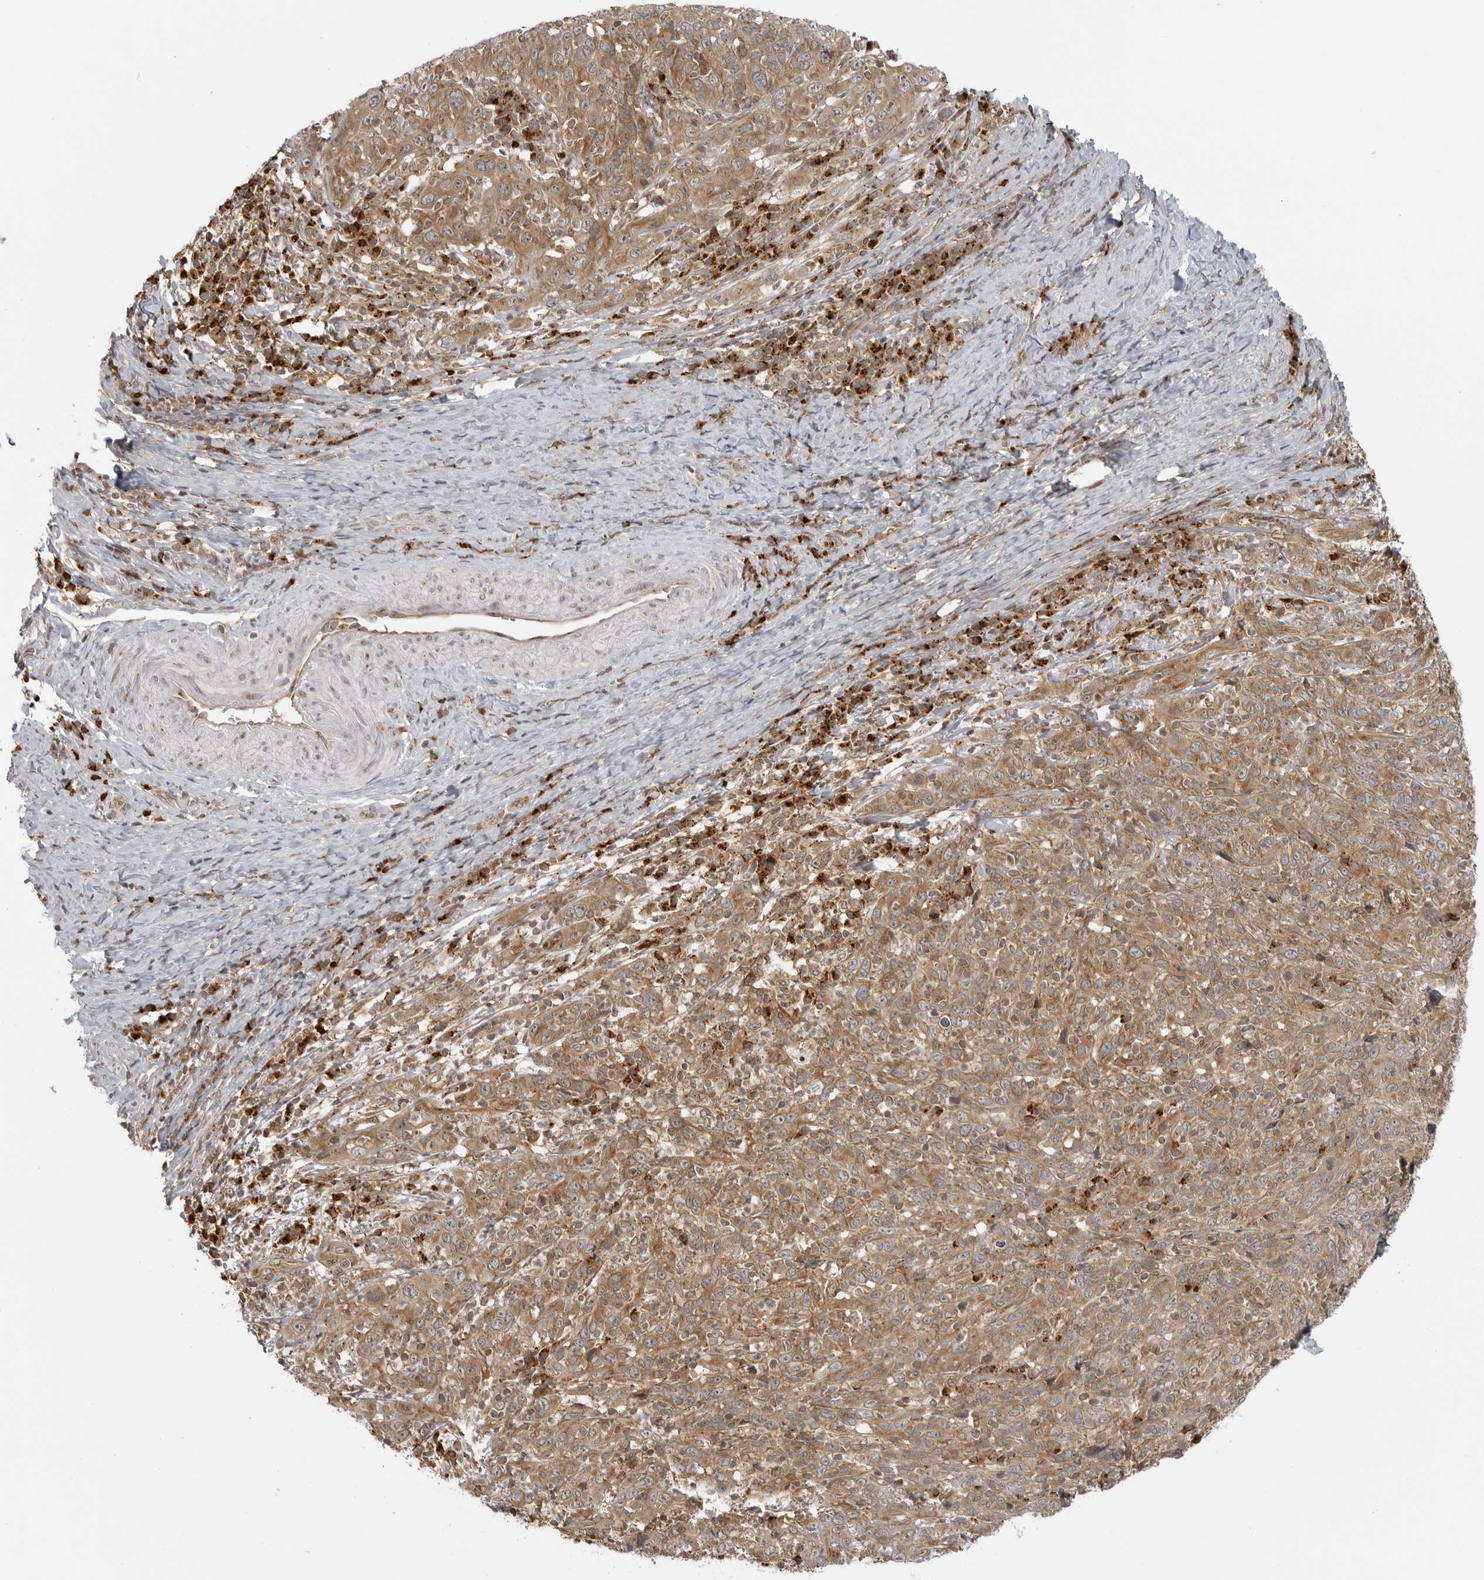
{"staining": {"intensity": "moderate", "quantity": ">75%", "location": "cytoplasmic/membranous"}, "tissue": "cervical cancer", "cell_type": "Tumor cells", "image_type": "cancer", "snomed": [{"axis": "morphology", "description": "Squamous cell carcinoma, NOS"}, {"axis": "topography", "description": "Cervix"}], "caption": "This micrograph reveals immunohistochemistry (IHC) staining of cervical cancer (squamous cell carcinoma), with medium moderate cytoplasmic/membranous expression in approximately >75% of tumor cells.", "gene": "COPA", "patient": {"sex": "female", "age": 46}}